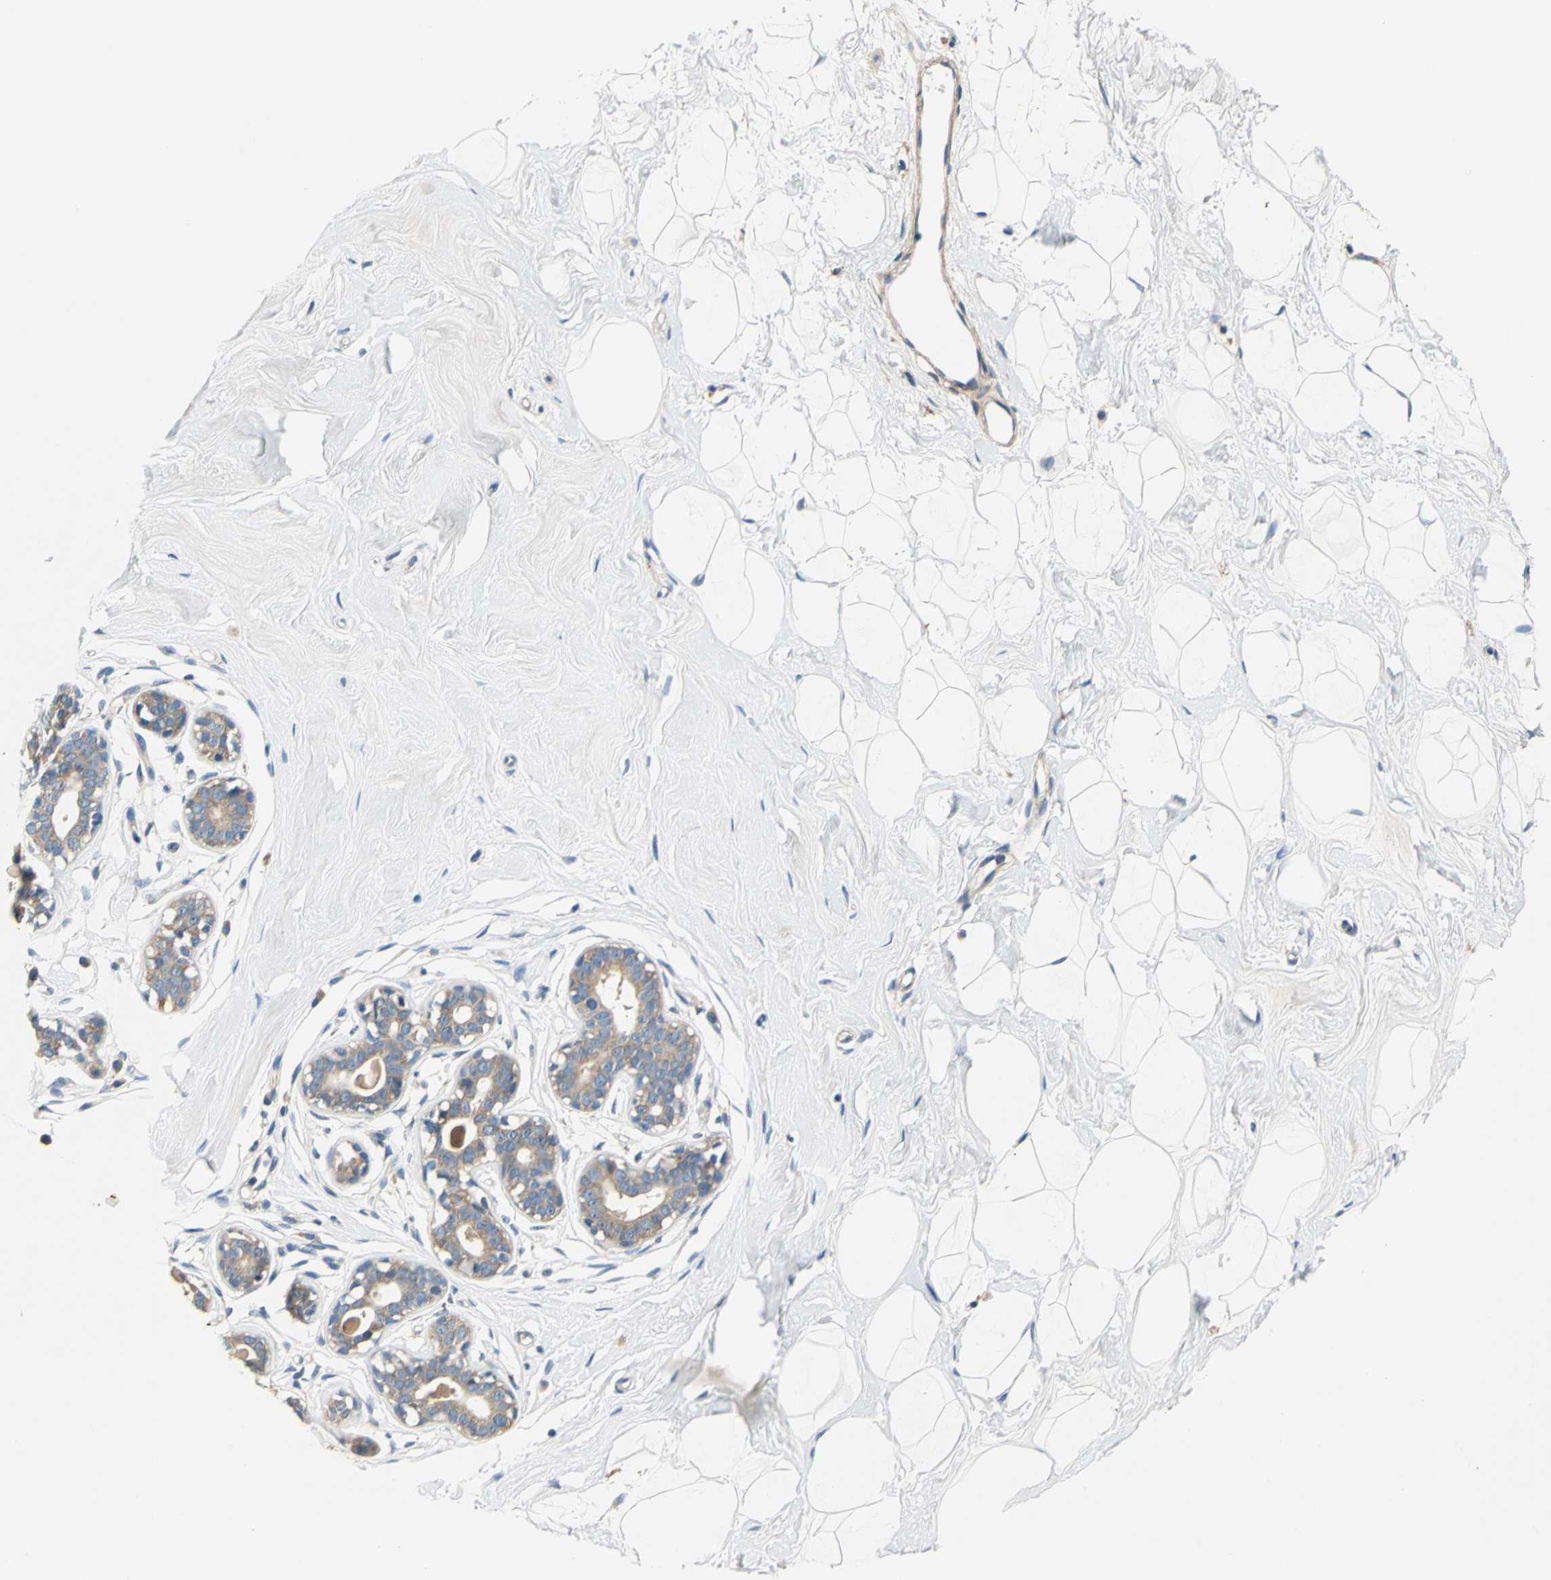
{"staining": {"intensity": "negative", "quantity": "none", "location": "none"}, "tissue": "breast", "cell_type": "Adipocytes", "image_type": "normal", "snomed": [{"axis": "morphology", "description": "Normal tissue, NOS"}, {"axis": "topography", "description": "Breast"}], "caption": "Breast was stained to show a protein in brown. There is no significant positivity in adipocytes. (DAB (3,3'-diaminobenzidine) IHC visualized using brightfield microscopy, high magnification).", "gene": "DDX3X", "patient": {"sex": "female", "age": 23}}